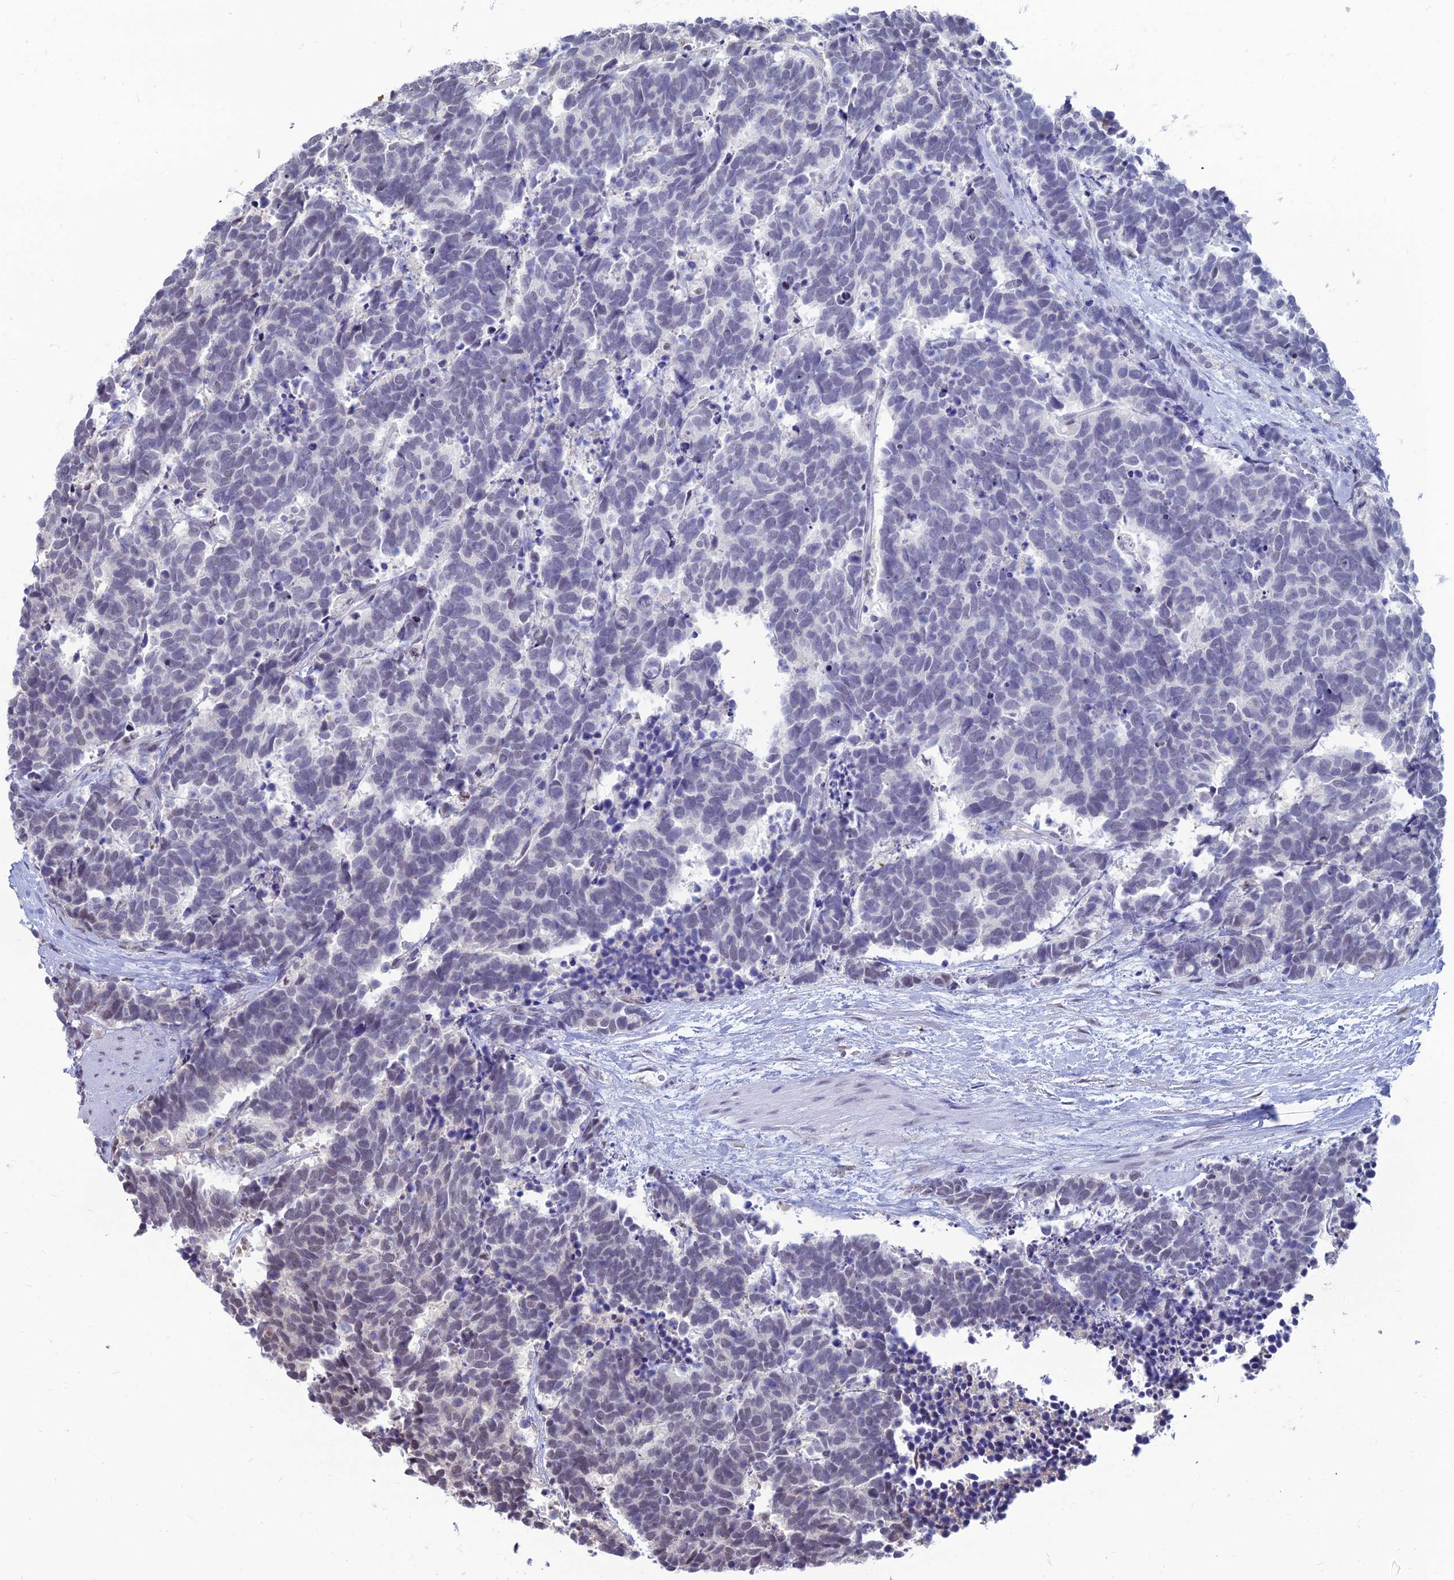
{"staining": {"intensity": "negative", "quantity": "none", "location": "none"}, "tissue": "carcinoid", "cell_type": "Tumor cells", "image_type": "cancer", "snomed": [{"axis": "morphology", "description": "Carcinoma, NOS"}, {"axis": "morphology", "description": "Carcinoid, malignant, NOS"}, {"axis": "topography", "description": "Prostate"}], "caption": "Immunohistochemistry histopathology image of human carcinoid stained for a protein (brown), which exhibits no staining in tumor cells.", "gene": "SRSF7", "patient": {"sex": "male", "age": 57}}